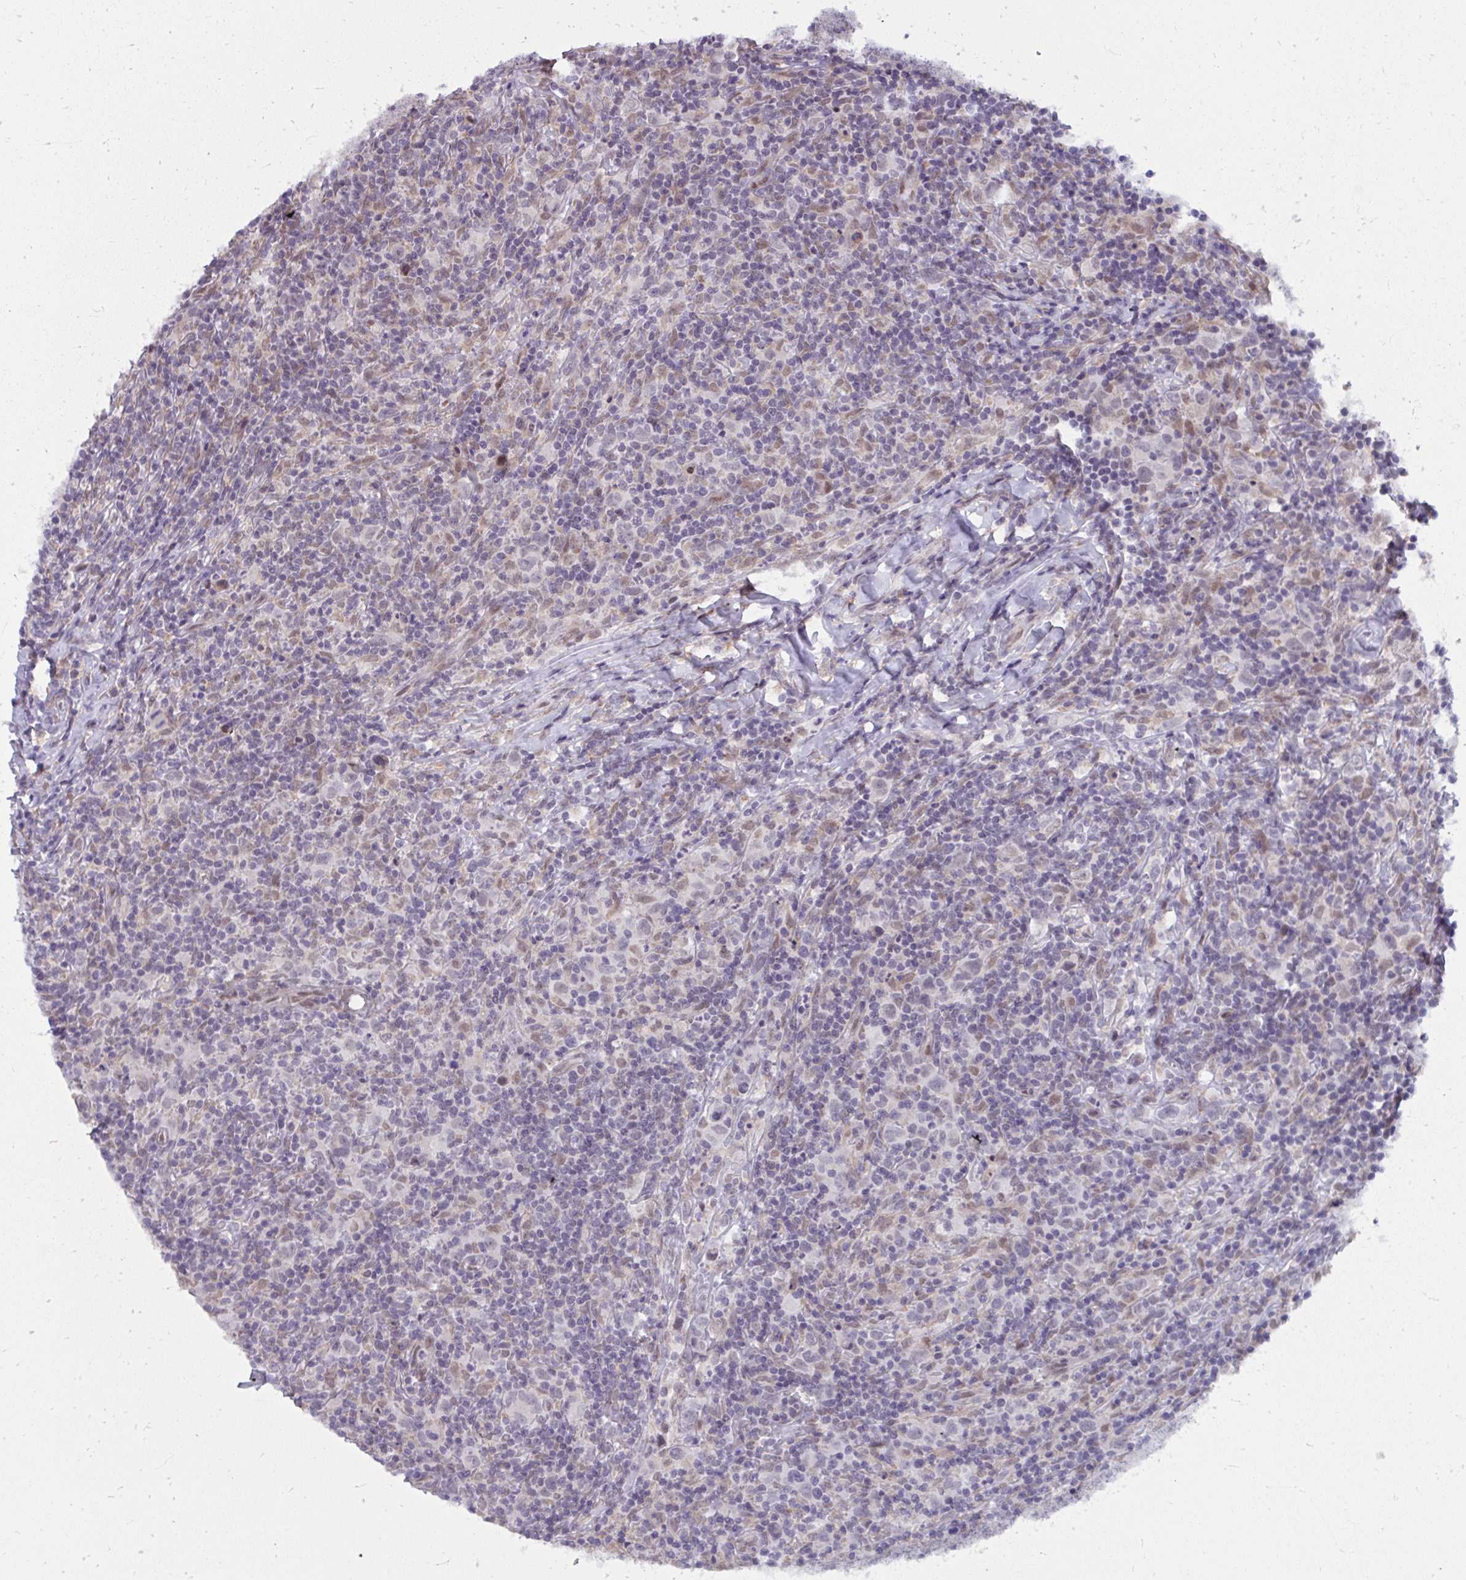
{"staining": {"intensity": "negative", "quantity": "none", "location": "none"}, "tissue": "lymphoma", "cell_type": "Tumor cells", "image_type": "cancer", "snomed": [{"axis": "morphology", "description": "Hodgkin's disease, NOS"}, {"axis": "topography", "description": "Lymph node"}], "caption": "IHC photomicrograph of neoplastic tissue: human Hodgkin's disease stained with DAB (3,3'-diaminobenzidine) shows no significant protein staining in tumor cells.", "gene": "NMNAT1", "patient": {"sex": "female", "age": 18}}